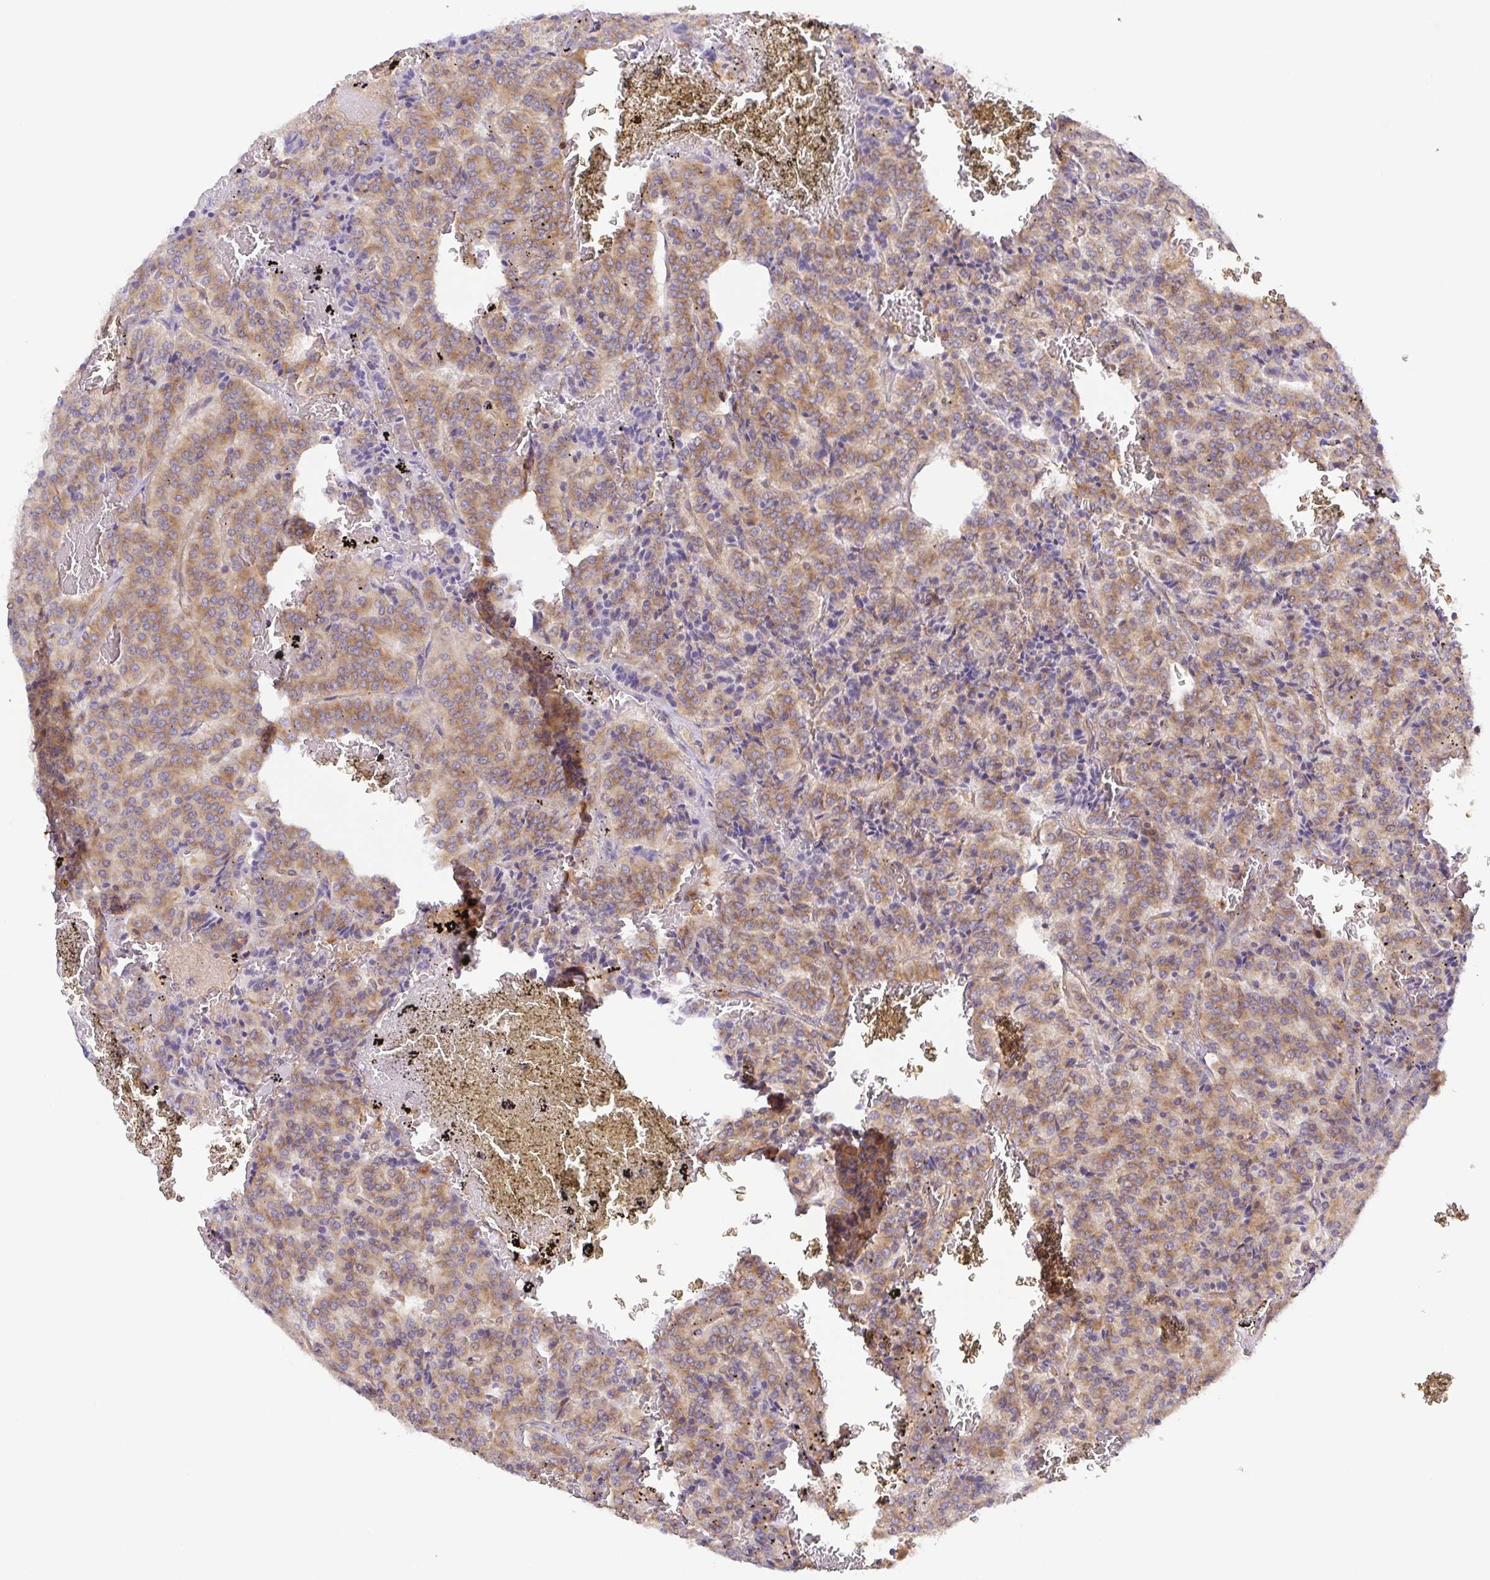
{"staining": {"intensity": "moderate", "quantity": ">75%", "location": "cytoplasmic/membranous"}, "tissue": "carcinoid", "cell_type": "Tumor cells", "image_type": "cancer", "snomed": [{"axis": "morphology", "description": "Carcinoid, malignant, NOS"}, {"axis": "topography", "description": "Lung"}], "caption": "Immunohistochemistry (IHC) (DAB (3,3'-diaminobenzidine)) staining of carcinoid displays moderate cytoplasmic/membranous protein staining in about >75% of tumor cells.", "gene": "KIF5B", "patient": {"sex": "male", "age": 70}}